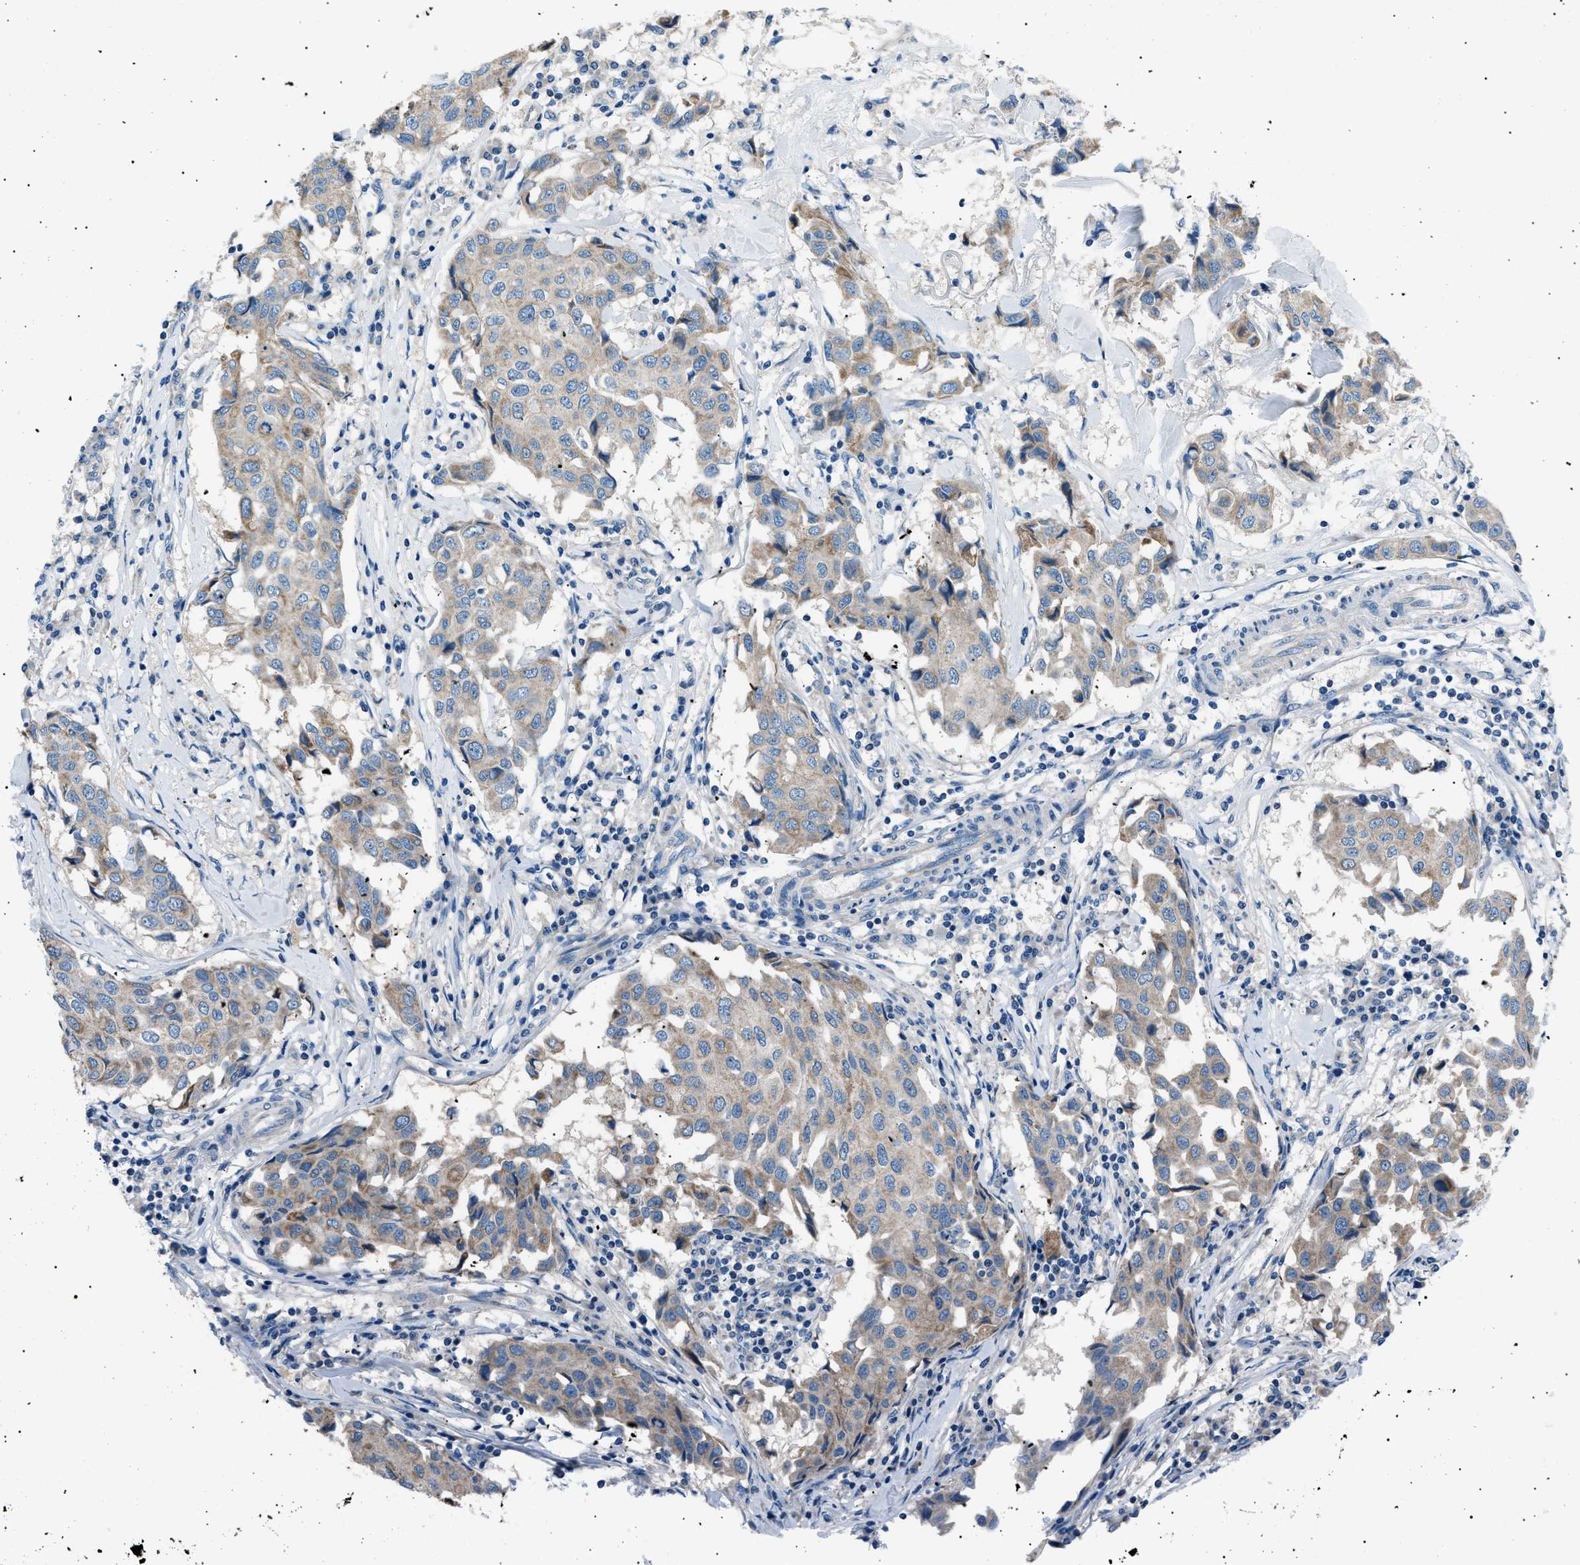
{"staining": {"intensity": "weak", "quantity": "25%-75%", "location": "cytoplasmic/membranous"}, "tissue": "breast cancer", "cell_type": "Tumor cells", "image_type": "cancer", "snomed": [{"axis": "morphology", "description": "Duct carcinoma"}, {"axis": "topography", "description": "Breast"}], "caption": "Immunohistochemical staining of human breast cancer (intraductal carcinoma) reveals low levels of weak cytoplasmic/membranous staining in about 25%-75% of tumor cells.", "gene": "LRRC37B", "patient": {"sex": "female", "age": 80}}